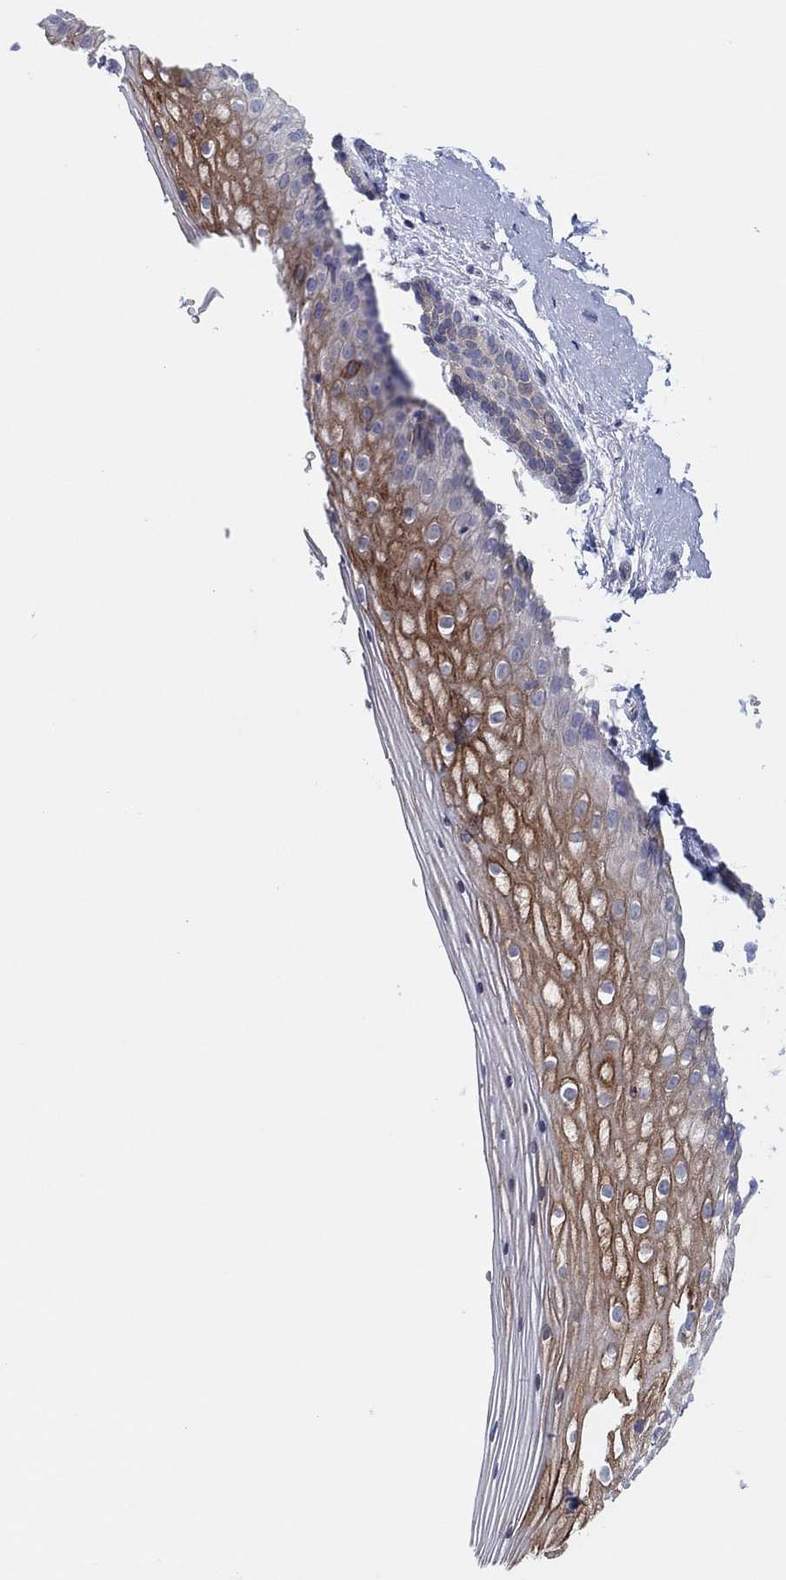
{"staining": {"intensity": "moderate", "quantity": "25%-75%", "location": "cytoplasmic/membranous"}, "tissue": "vagina", "cell_type": "Squamous epithelial cells", "image_type": "normal", "snomed": [{"axis": "morphology", "description": "Normal tissue, NOS"}, {"axis": "topography", "description": "Vagina"}], "caption": "An image of human vagina stained for a protein reveals moderate cytoplasmic/membranous brown staining in squamous epithelial cells. (Brightfield microscopy of DAB IHC at high magnification).", "gene": "HEATR4", "patient": {"sex": "female", "age": 47}}